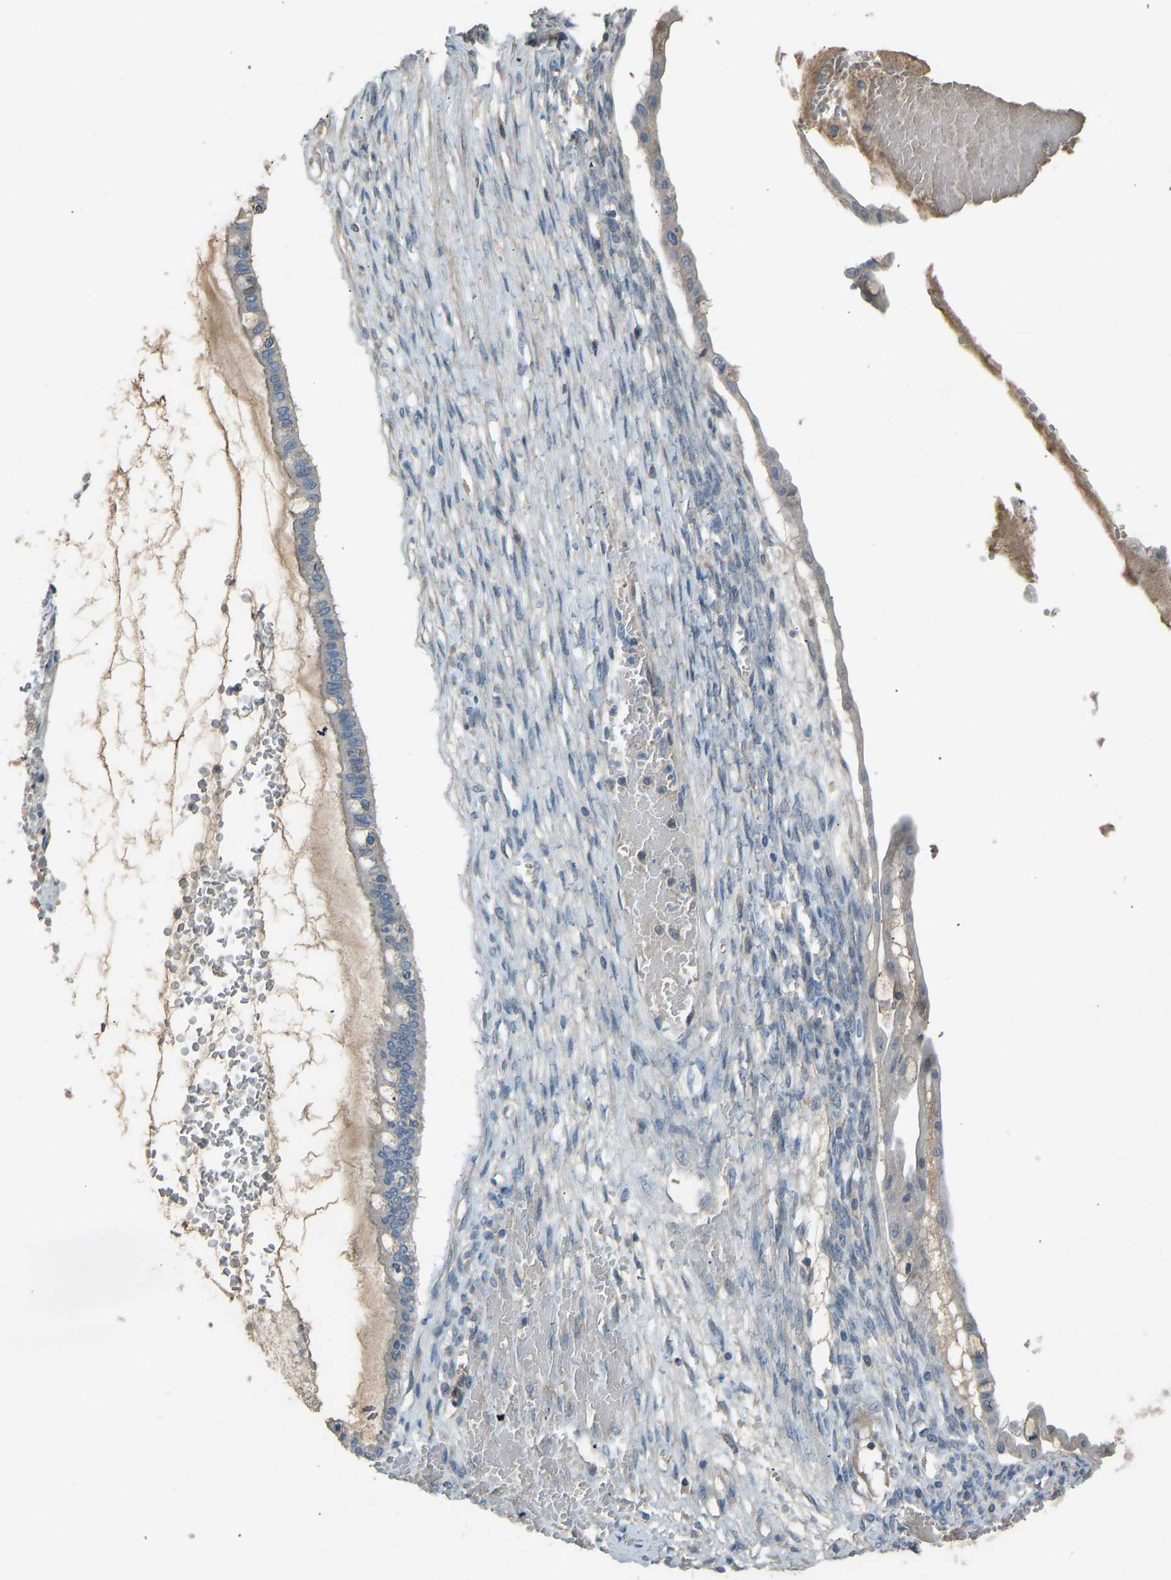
{"staining": {"intensity": "negative", "quantity": "none", "location": "none"}, "tissue": "ovarian cancer", "cell_type": "Tumor cells", "image_type": "cancer", "snomed": [{"axis": "morphology", "description": "Cystadenocarcinoma, mucinous, NOS"}, {"axis": "topography", "description": "Ovary"}], "caption": "Tumor cells are negative for protein expression in human mucinous cystadenocarcinoma (ovarian).", "gene": "FBLN2", "patient": {"sex": "female", "age": 73}}